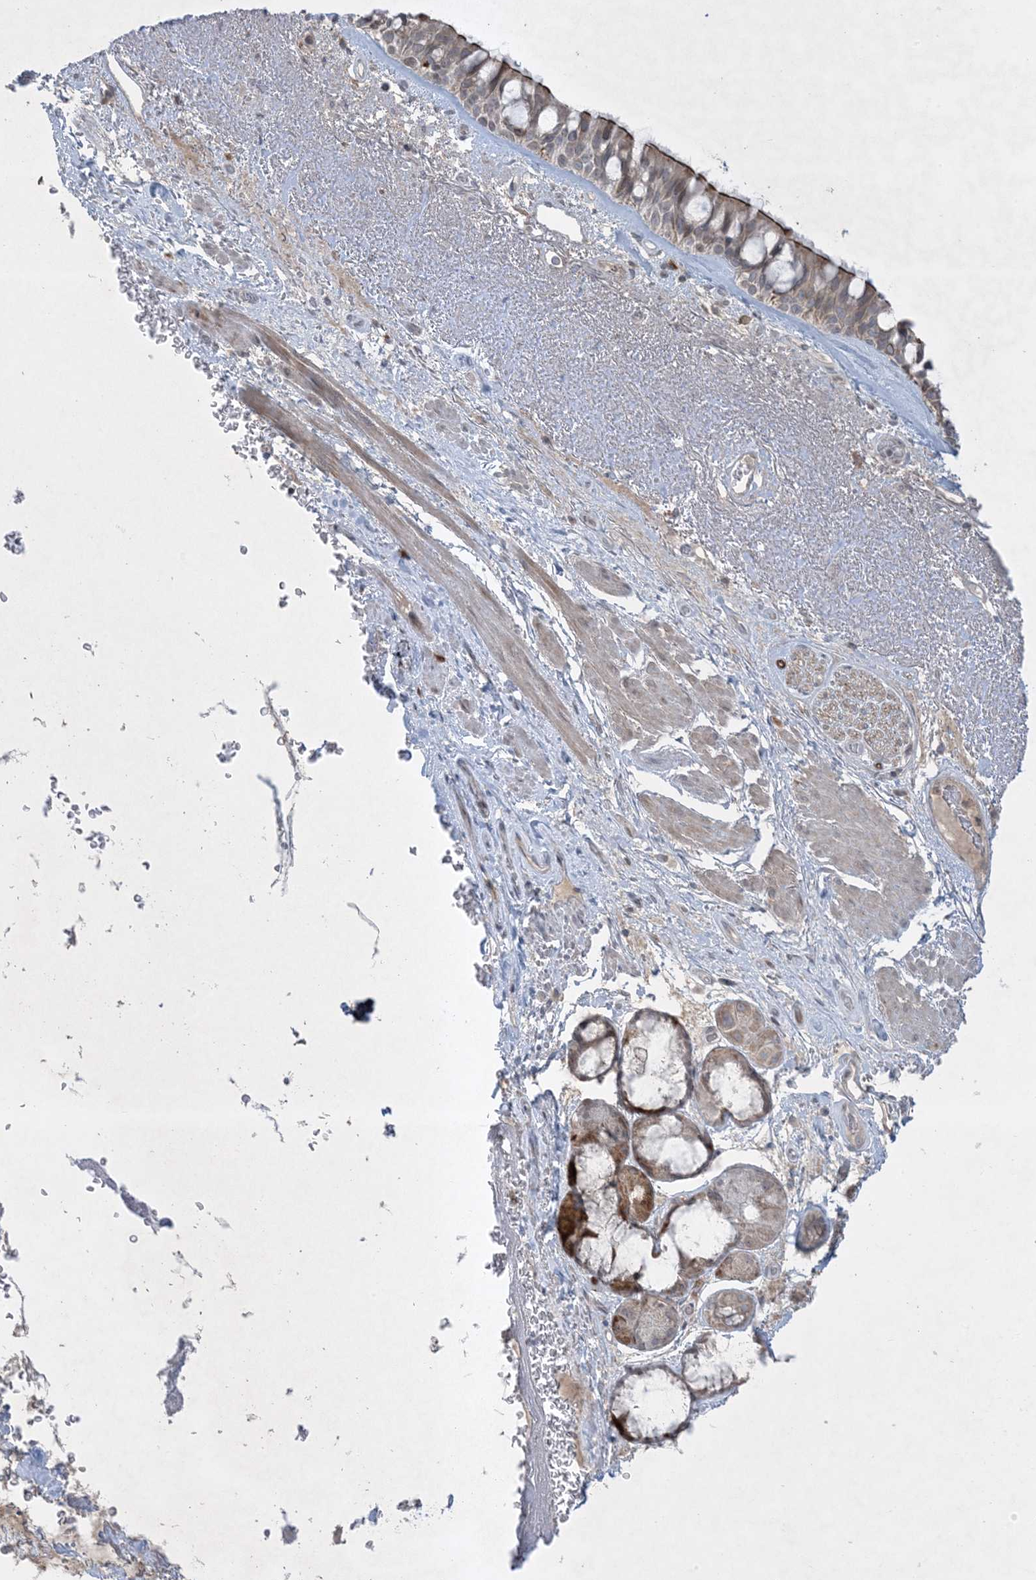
{"staining": {"intensity": "moderate", "quantity": "<25%", "location": "cytoplasmic/membranous"}, "tissue": "bronchus", "cell_type": "Respiratory epithelial cells", "image_type": "normal", "snomed": [{"axis": "morphology", "description": "Normal tissue, NOS"}, {"axis": "morphology", "description": "Squamous cell carcinoma, NOS"}, {"axis": "topography", "description": "Lymph node"}, {"axis": "topography", "description": "Bronchus"}, {"axis": "topography", "description": "Lung"}], "caption": "DAB immunohistochemical staining of unremarkable human bronchus demonstrates moderate cytoplasmic/membranous protein staining in about <25% of respiratory epithelial cells. (Stains: DAB in brown, nuclei in blue, Microscopy: brightfield microscopy at high magnification).", "gene": "FNDC1", "patient": {"sex": "male", "age": 66}}